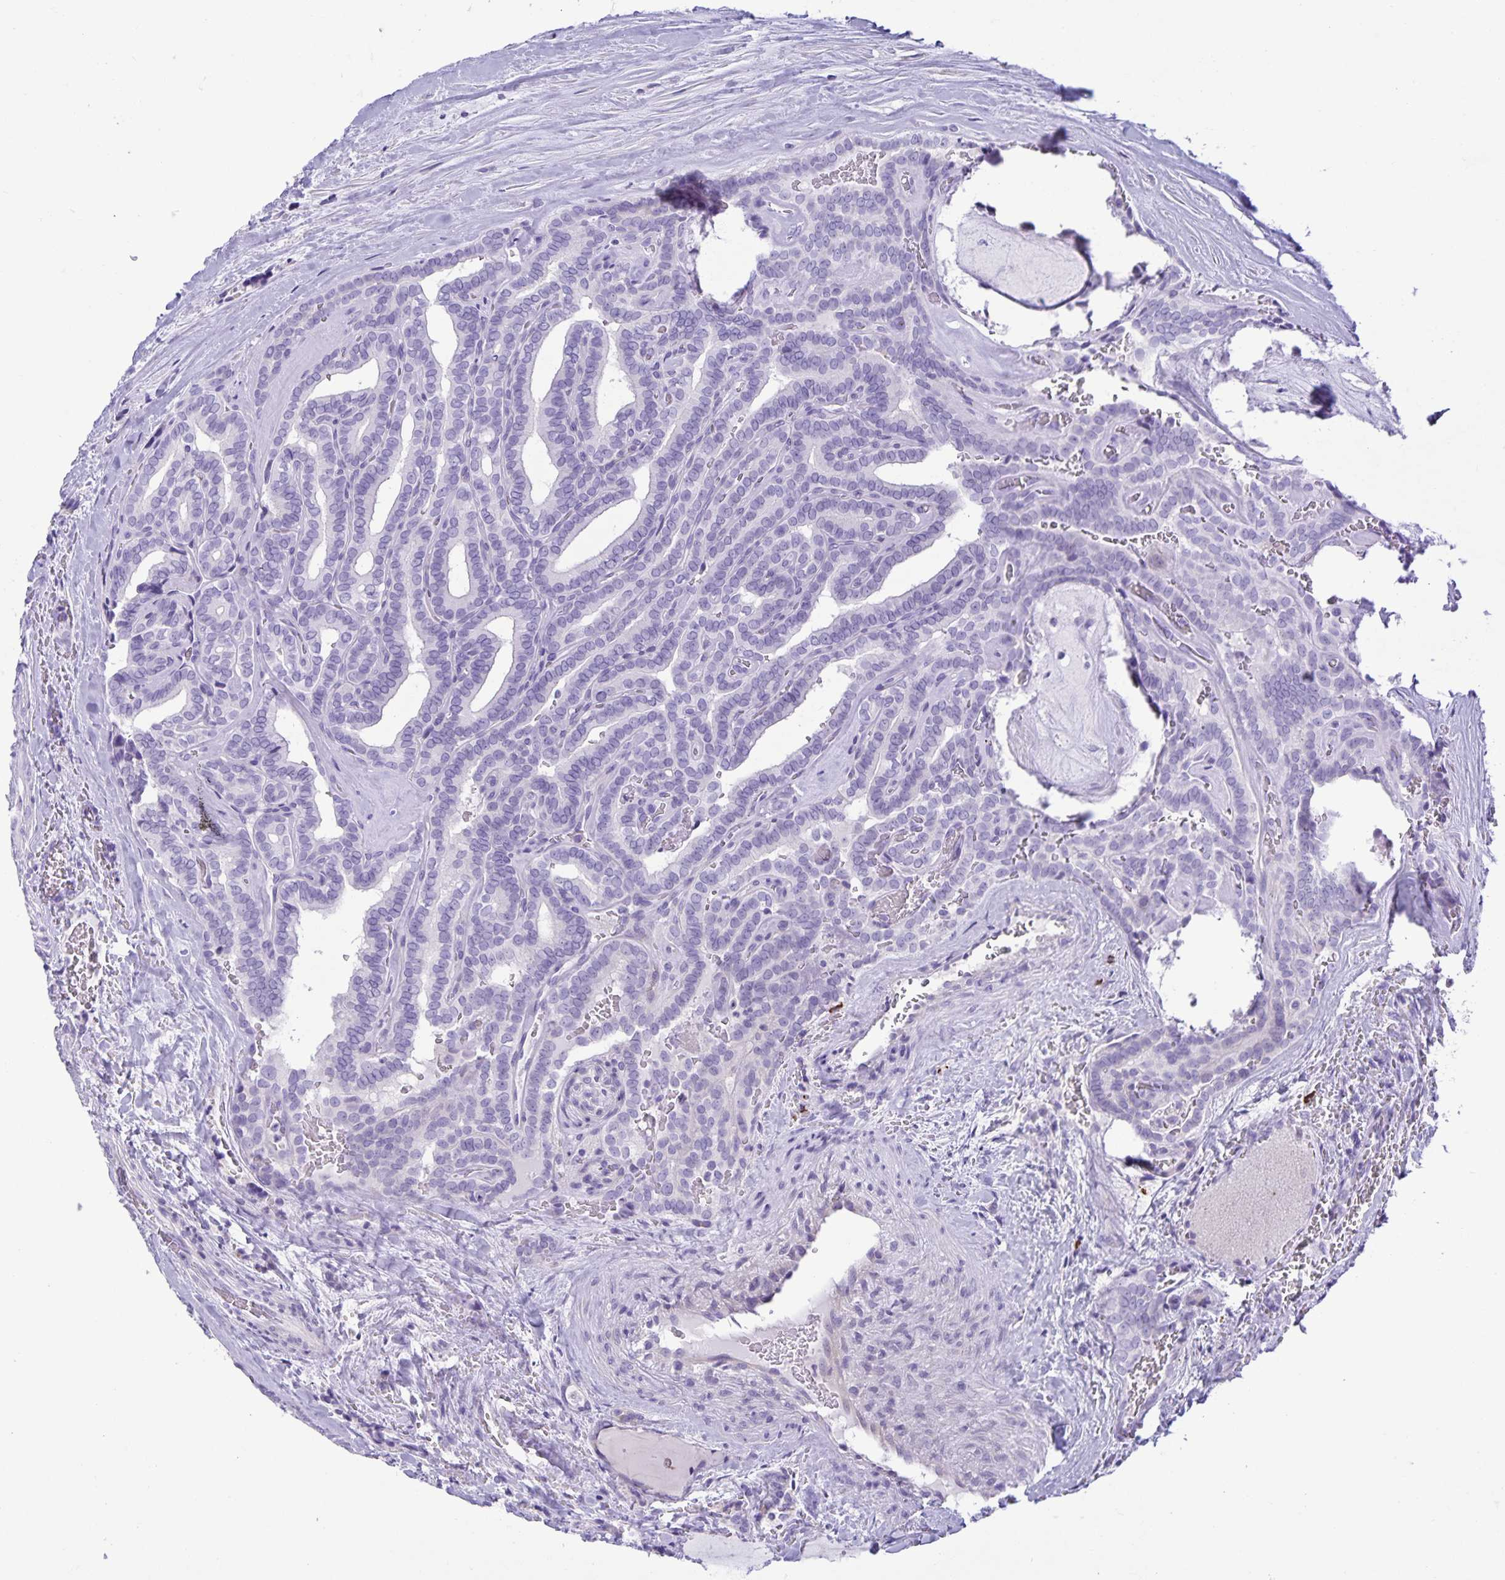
{"staining": {"intensity": "negative", "quantity": "none", "location": "none"}, "tissue": "thyroid cancer", "cell_type": "Tumor cells", "image_type": "cancer", "snomed": [{"axis": "morphology", "description": "Papillary adenocarcinoma, NOS"}, {"axis": "topography", "description": "Thyroid gland"}], "caption": "High magnification brightfield microscopy of thyroid papillary adenocarcinoma stained with DAB (brown) and counterstained with hematoxylin (blue): tumor cells show no significant expression. (Brightfield microscopy of DAB immunohistochemistry at high magnification).", "gene": "IBTK", "patient": {"sex": "female", "age": 21}}